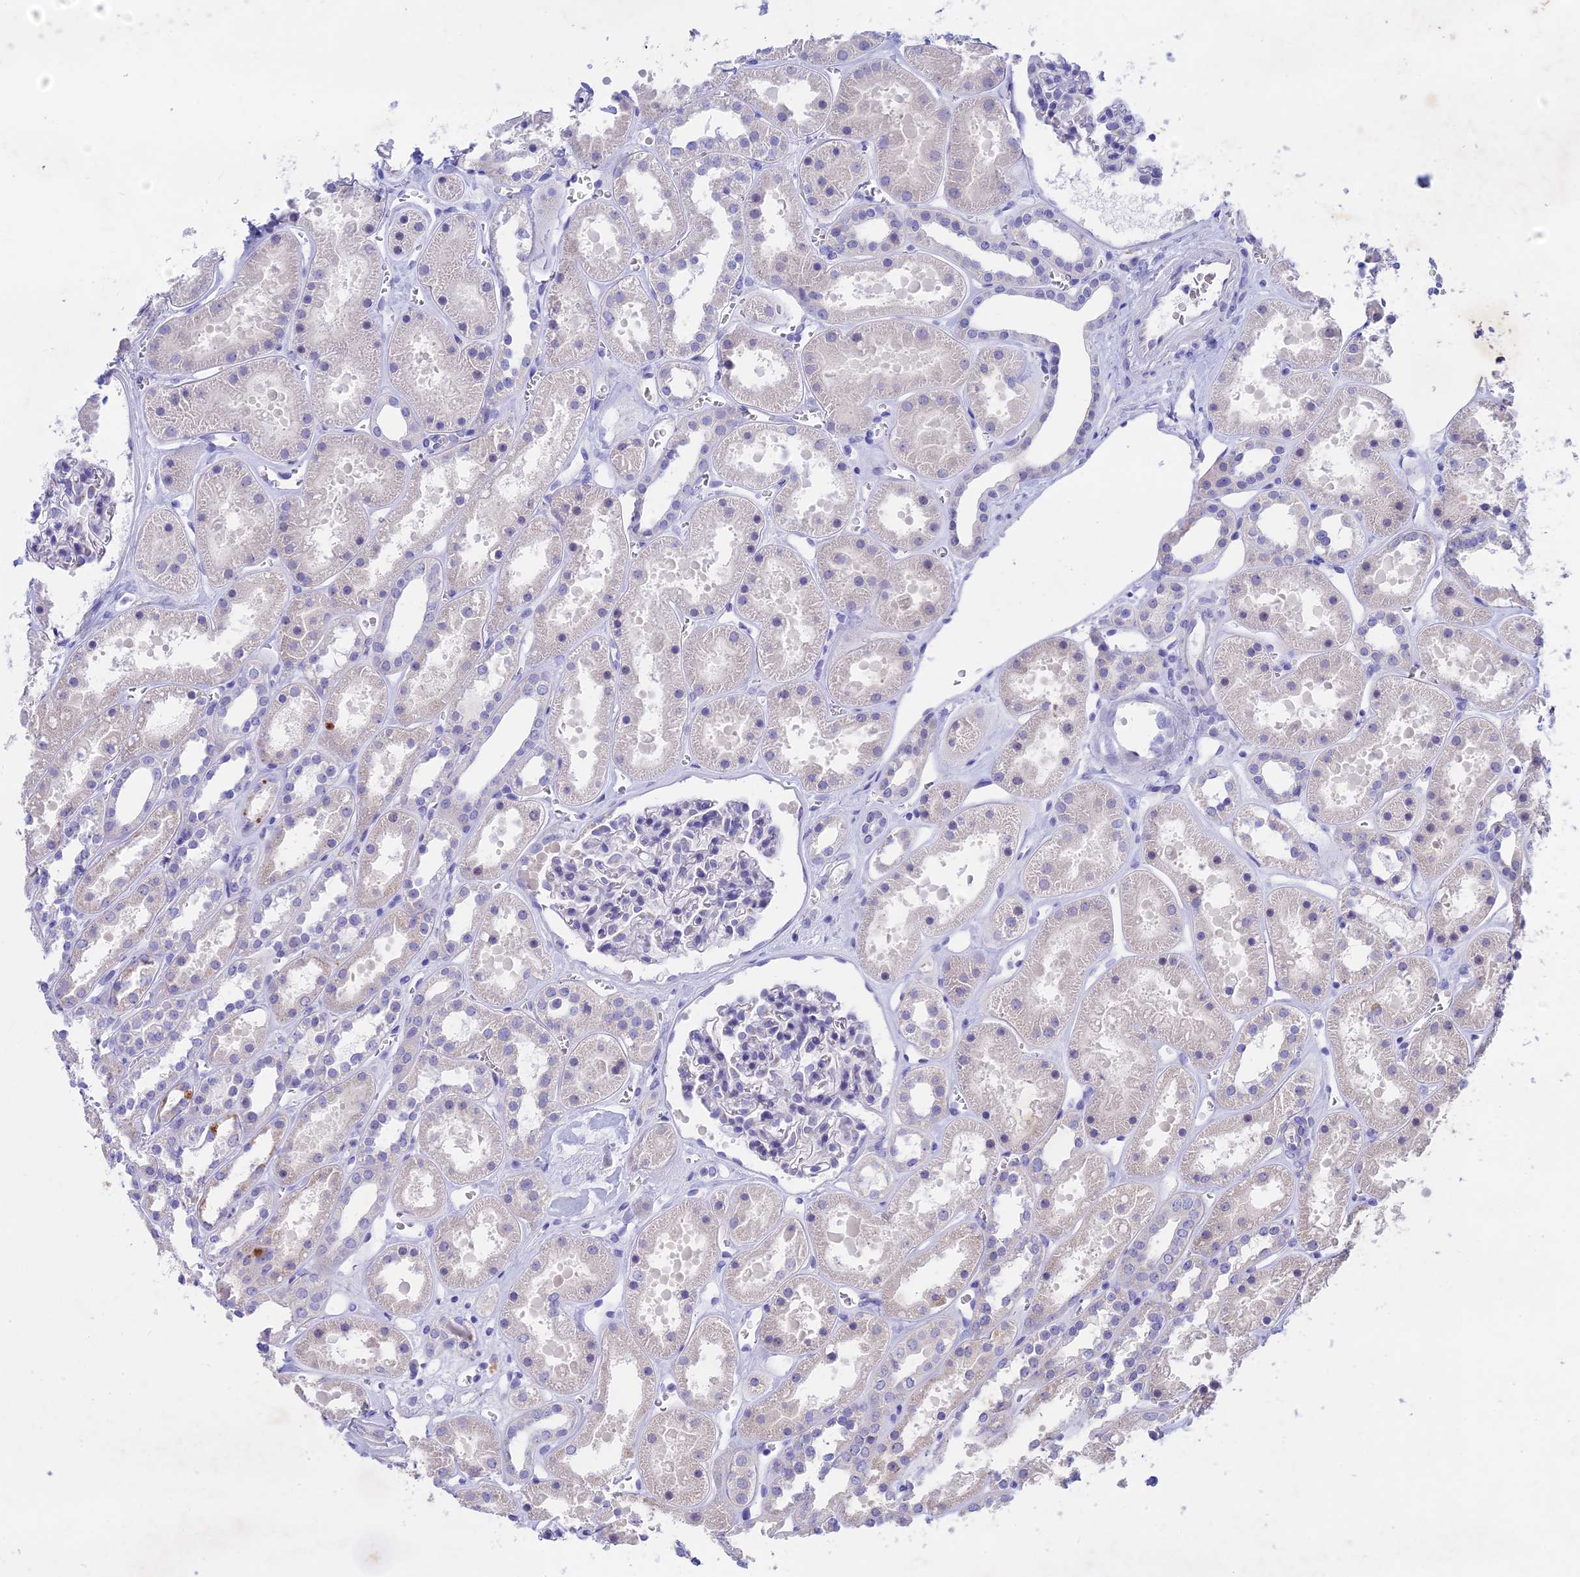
{"staining": {"intensity": "negative", "quantity": "none", "location": "none"}, "tissue": "kidney", "cell_type": "Cells in glomeruli", "image_type": "normal", "snomed": [{"axis": "morphology", "description": "Normal tissue, NOS"}, {"axis": "topography", "description": "Kidney"}], "caption": "High magnification brightfield microscopy of normal kidney stained with DAB (brown) and counterstained with hematoxylin (blue): cells in glomeruli show no significant staining. (Stains: DAB (3,3'-diaminobenzidine) immunohistochemistry (IHC) with hematoxylin counter stain, Microscopy: brightfield microscopy at high magnification).", "gene": "BTBD19", "patient": {"sex": "female", "age": 41}}